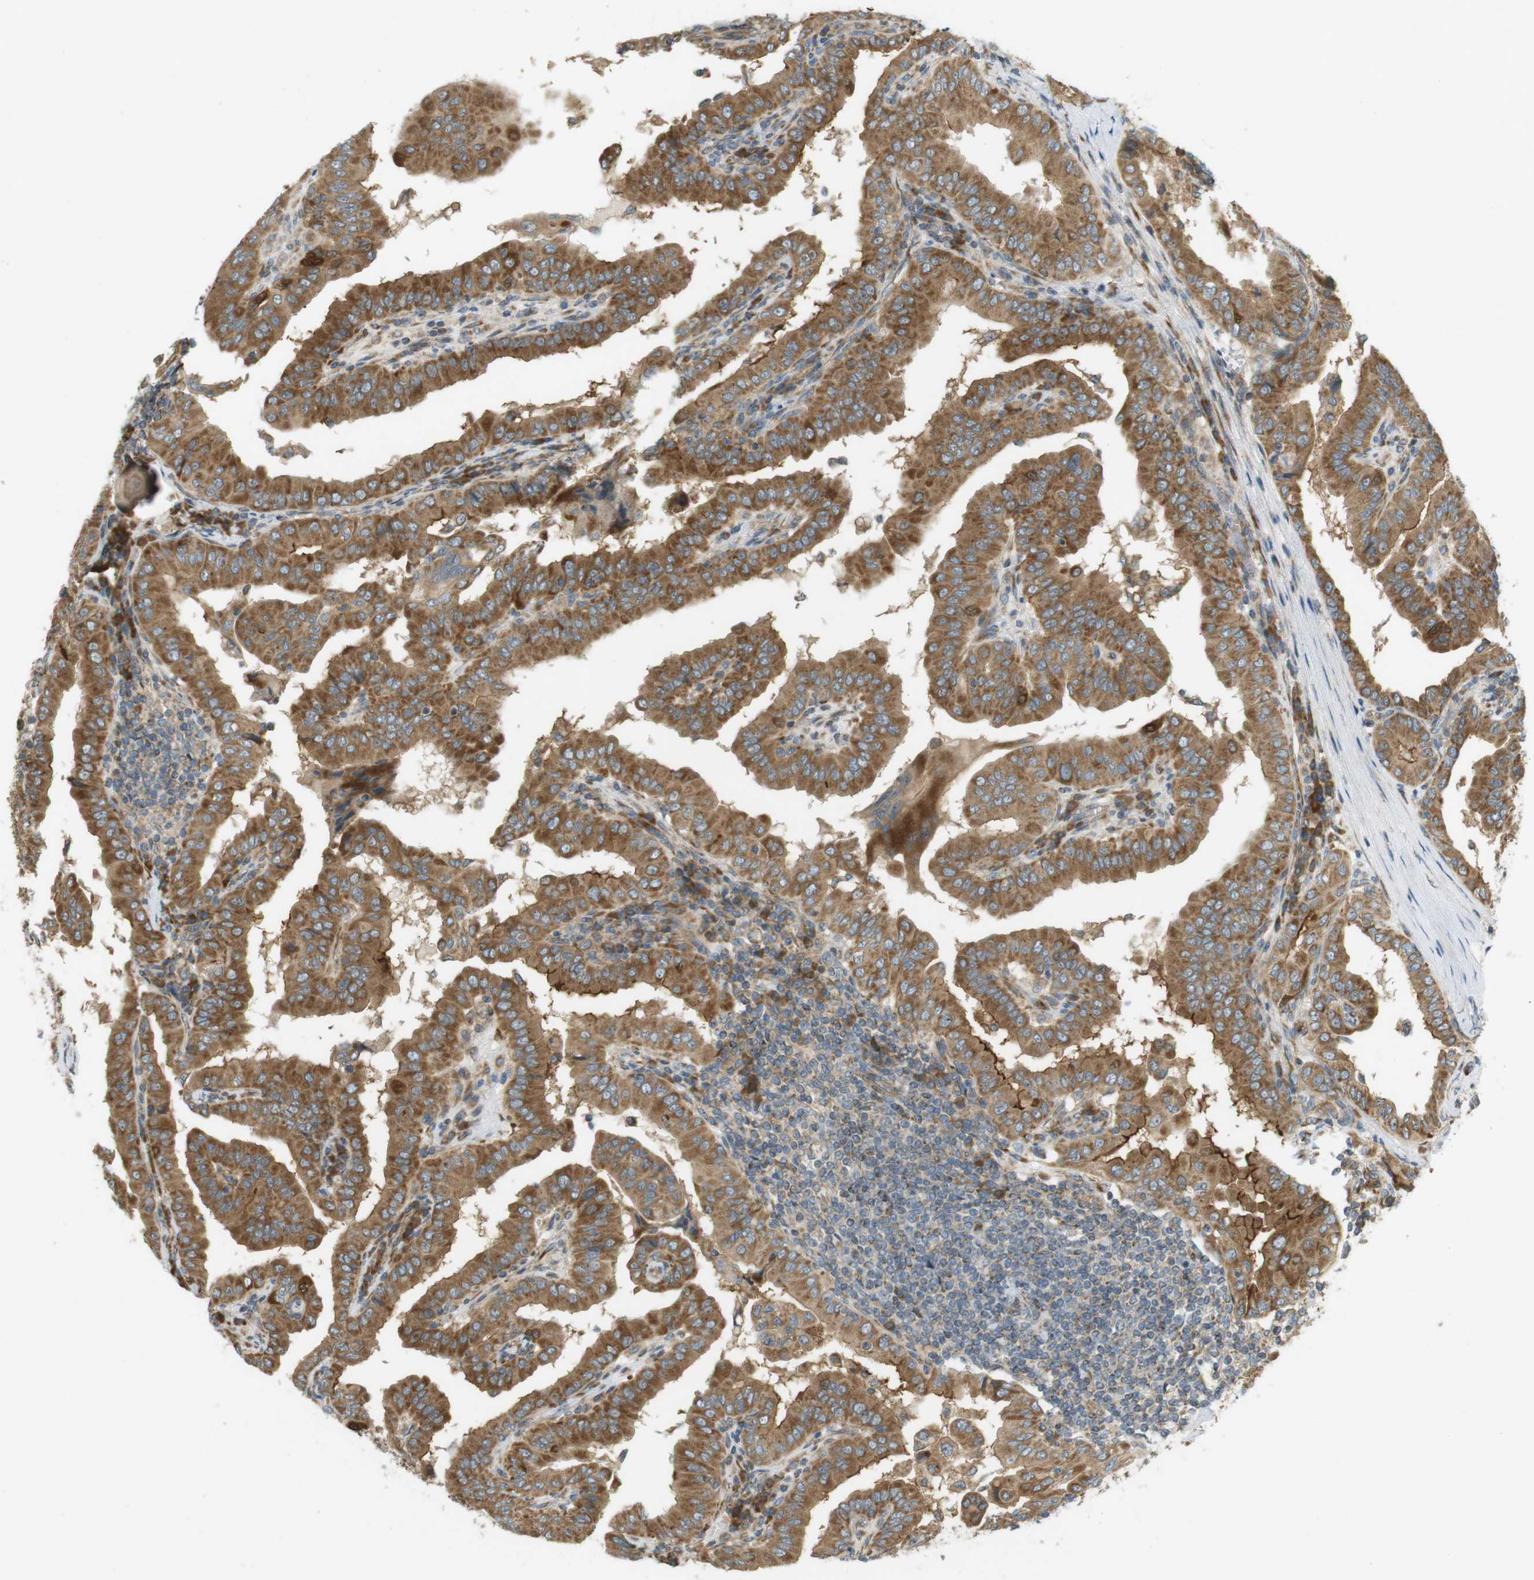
{"staining": {"intensity": "moderate", "quantity": ">75%", "location": "cytoplasmic/membranous"}, "tissue": "thyroid cancer", "cell_type": "Tumor cells", "image_type": "cancer", "snomed": [{"axis": "morphology", "description": "Papillary adenocarcinoma, NOS"}, {"axis": "topography", "description": "Thyroid gland"}], "caption": "There is medium levels of moderate cytoplasmic/membranous expression in tumor cells of thyroid cancer, as demonstrated by immunohistochemical staining (brown color).", "gene": "SLC41A1", "patient": {"sex": "male", "age": 33}}